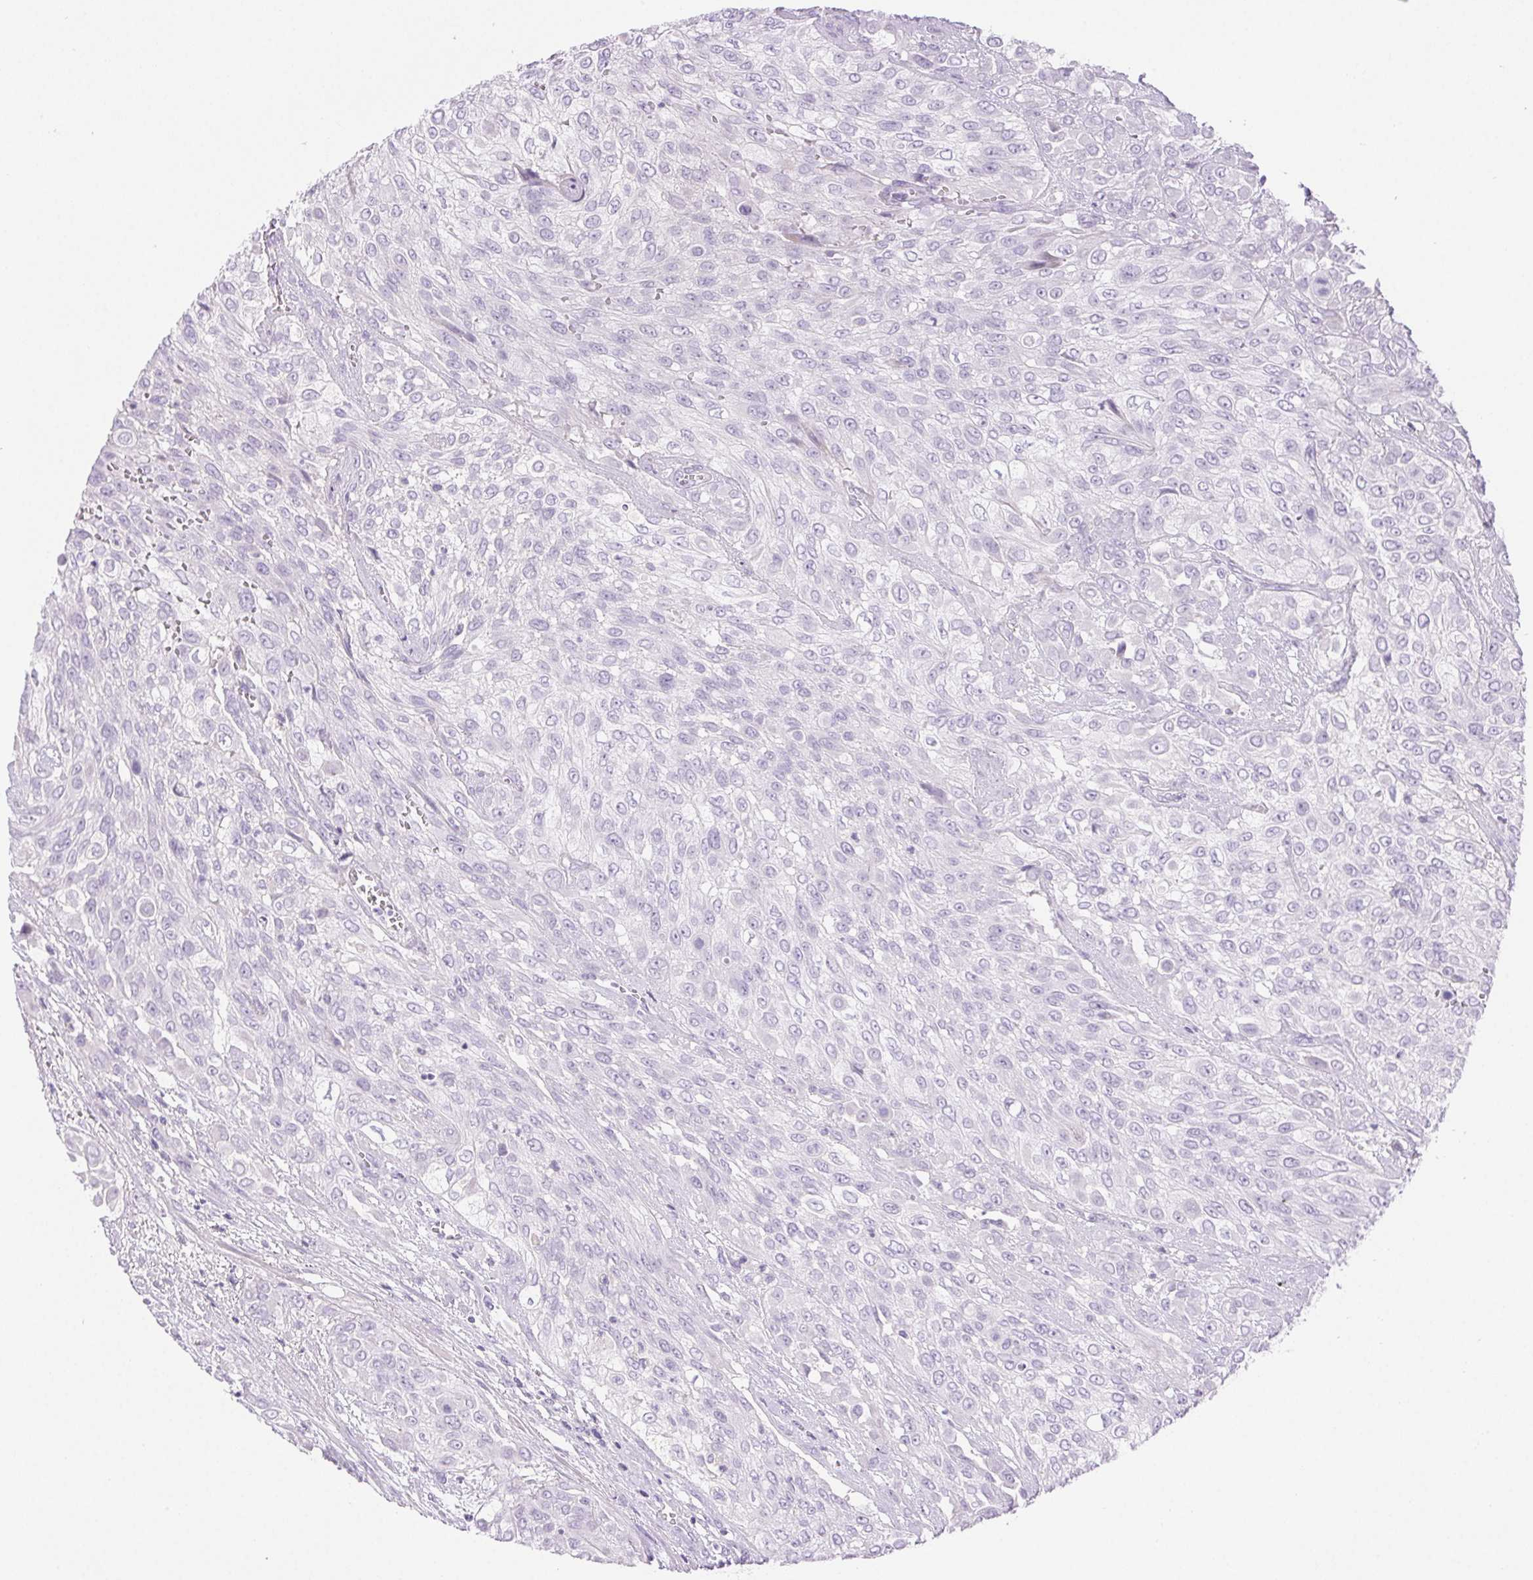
{"staining": {"intensity": "negative", "quantity": "none", "location": "none"}, "tissue": "urothelial cancer", "cell_type": "Tumor cells", "image_type": "cancer", "snomed": [{"axis": "morphology", "description": "Urothelial carcinoma, High grade"}, {"axis": "topography", "description": "Urinary bladder"}], "caption": "Immunohistochemistry of human urothelial cancer exhibits no positivity in tumor cells.", "gene": "CLDN16", "patient": {"sex": "male", "age": 57}}